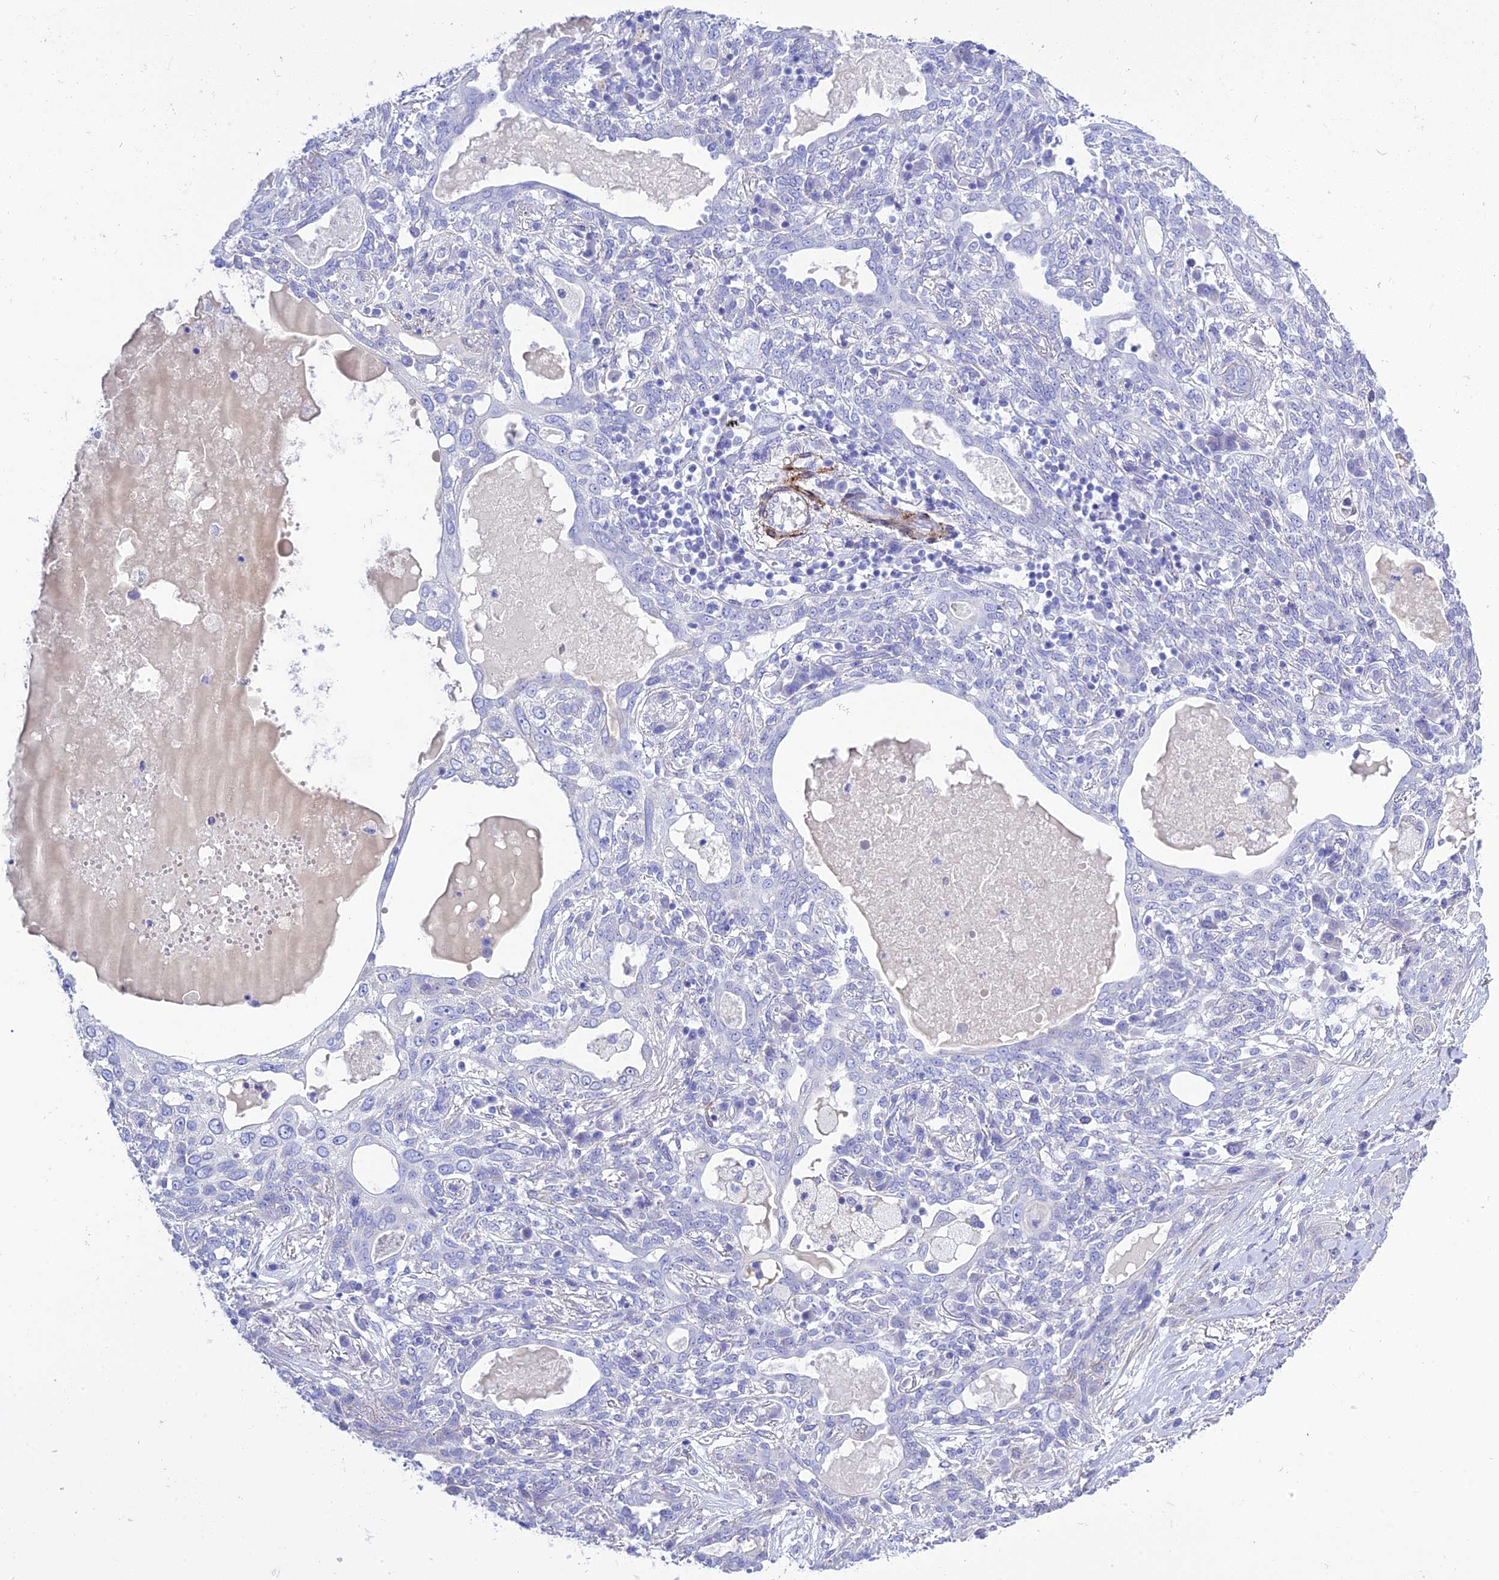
{"staining": {"intensity": "negative", "quantity": "none", "location": "none"}, "tissue": "lung cancer", "cell_type": "Tumor cells", "image_type": "cancer", "snomed": [{"axis": "morphology", "description": "Squamous cell carcinoma, NOS"}, {"axis": "topography", "description": "Lung"}], "caption": "The image displays no staining of tumor cells in lung cancer (squamous cell carcinoma).", "gene": "FRA10AC1", "patient": {"sex": "female", "age": 70}}